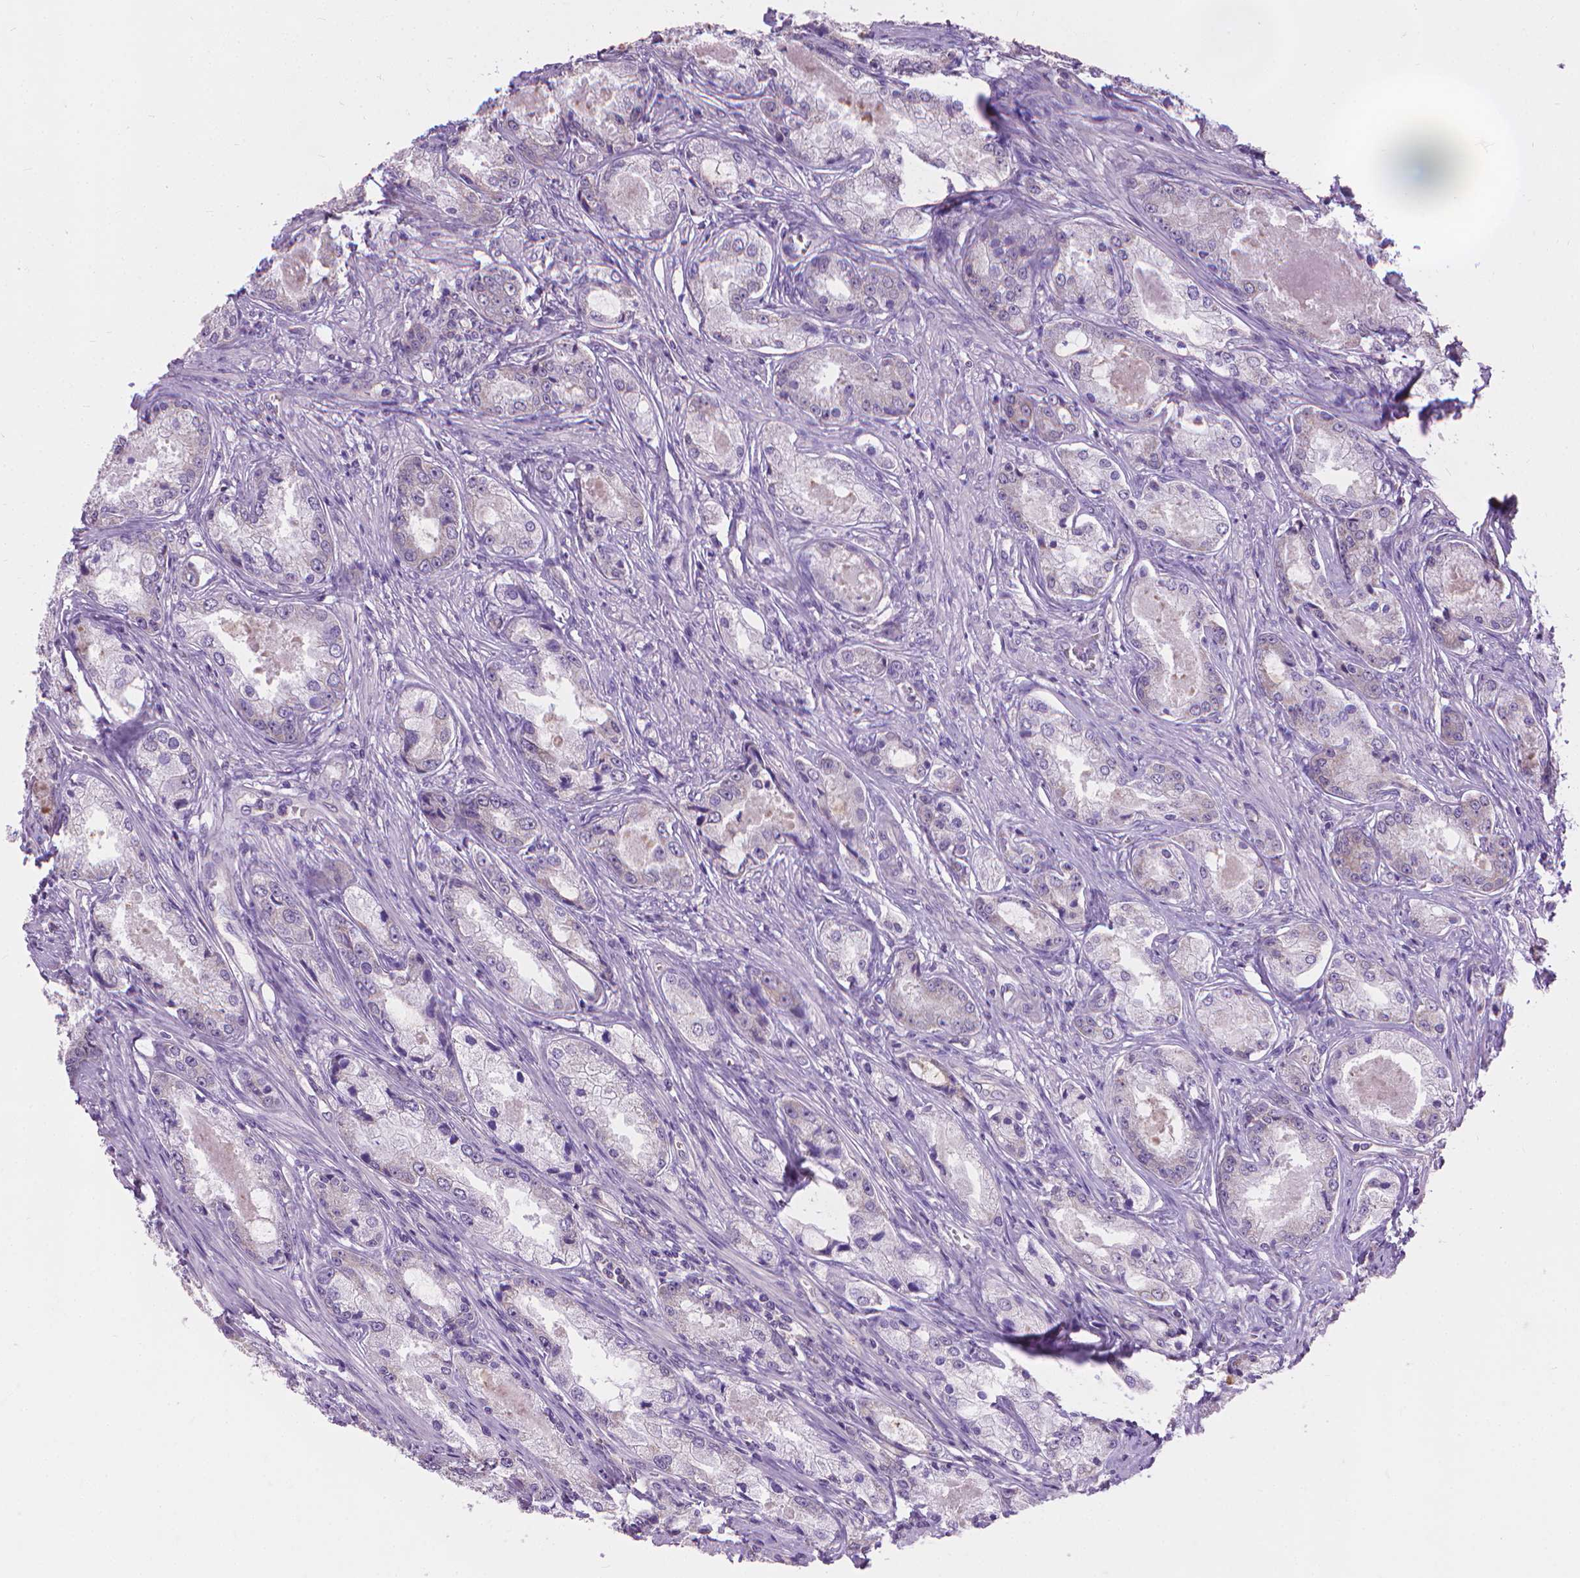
{"staining": {"intensity": "negative", "quantity": "none", "location": "none"}, "tissue": "prostate cancer", "cell_type": "Tumor cells", "image_type": "cancer", "snomed": [{"axis": "morphology", "description": "Adenocarcinoma, Low grade"}, {"axis": "topography", "description": "Prostate"}], "caption": "Immunohistochemistry (IHC) histopathology image of neoplastic tissue: prostate cancer stained with DAB displays no significant protein positivity in tumor cells.", "gene": "SYN1", "patient": {"sex": "male", "age": 68}}